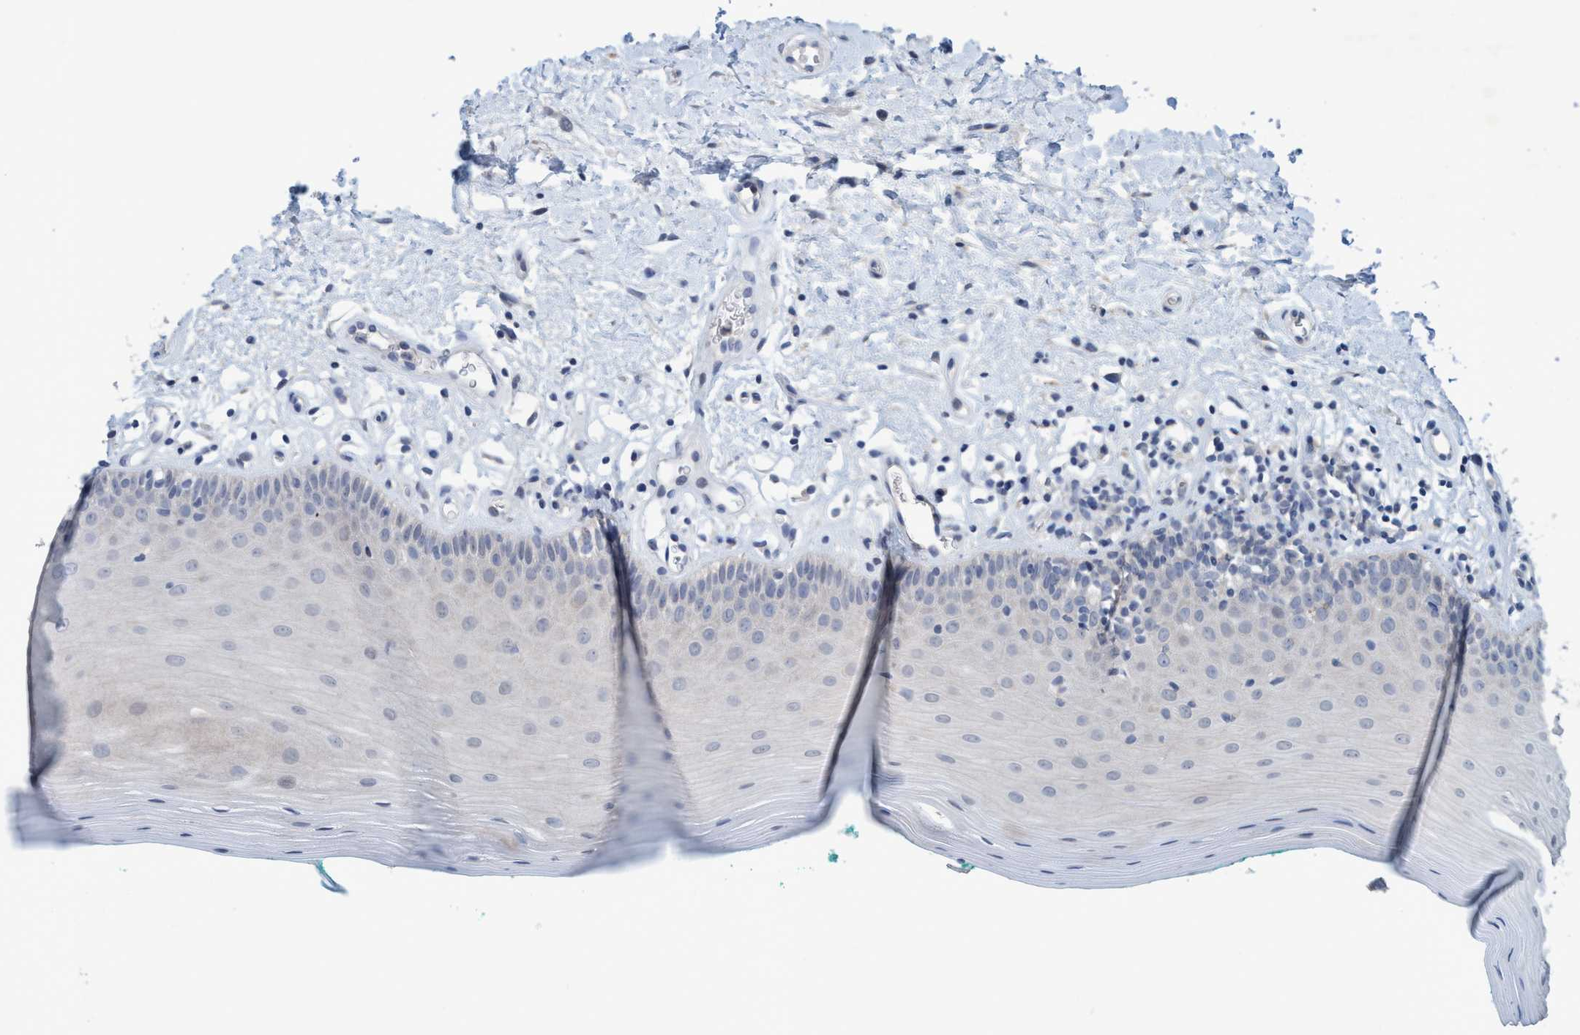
{"staining": {"intensity": "negative", "quantity": "none", "location": "none"}, "tissue": "oral mucosa", "cell_type": "Squamous epithelial cells", "image_type": "normal", "snomed": [{"axis": "morphology", "description": "Normal tissue, NOS"}, {"axis": "topography", "description": "Skeletal muscle"}, {"axis": "topography", "description": "Oral tissue"}], "caption": "Protein analysis of benign oral mucosa displays no significant positivity in squamous epithelial cells.", "gene": "RNF208", "patient": {"sex": "male", "age": 58}}